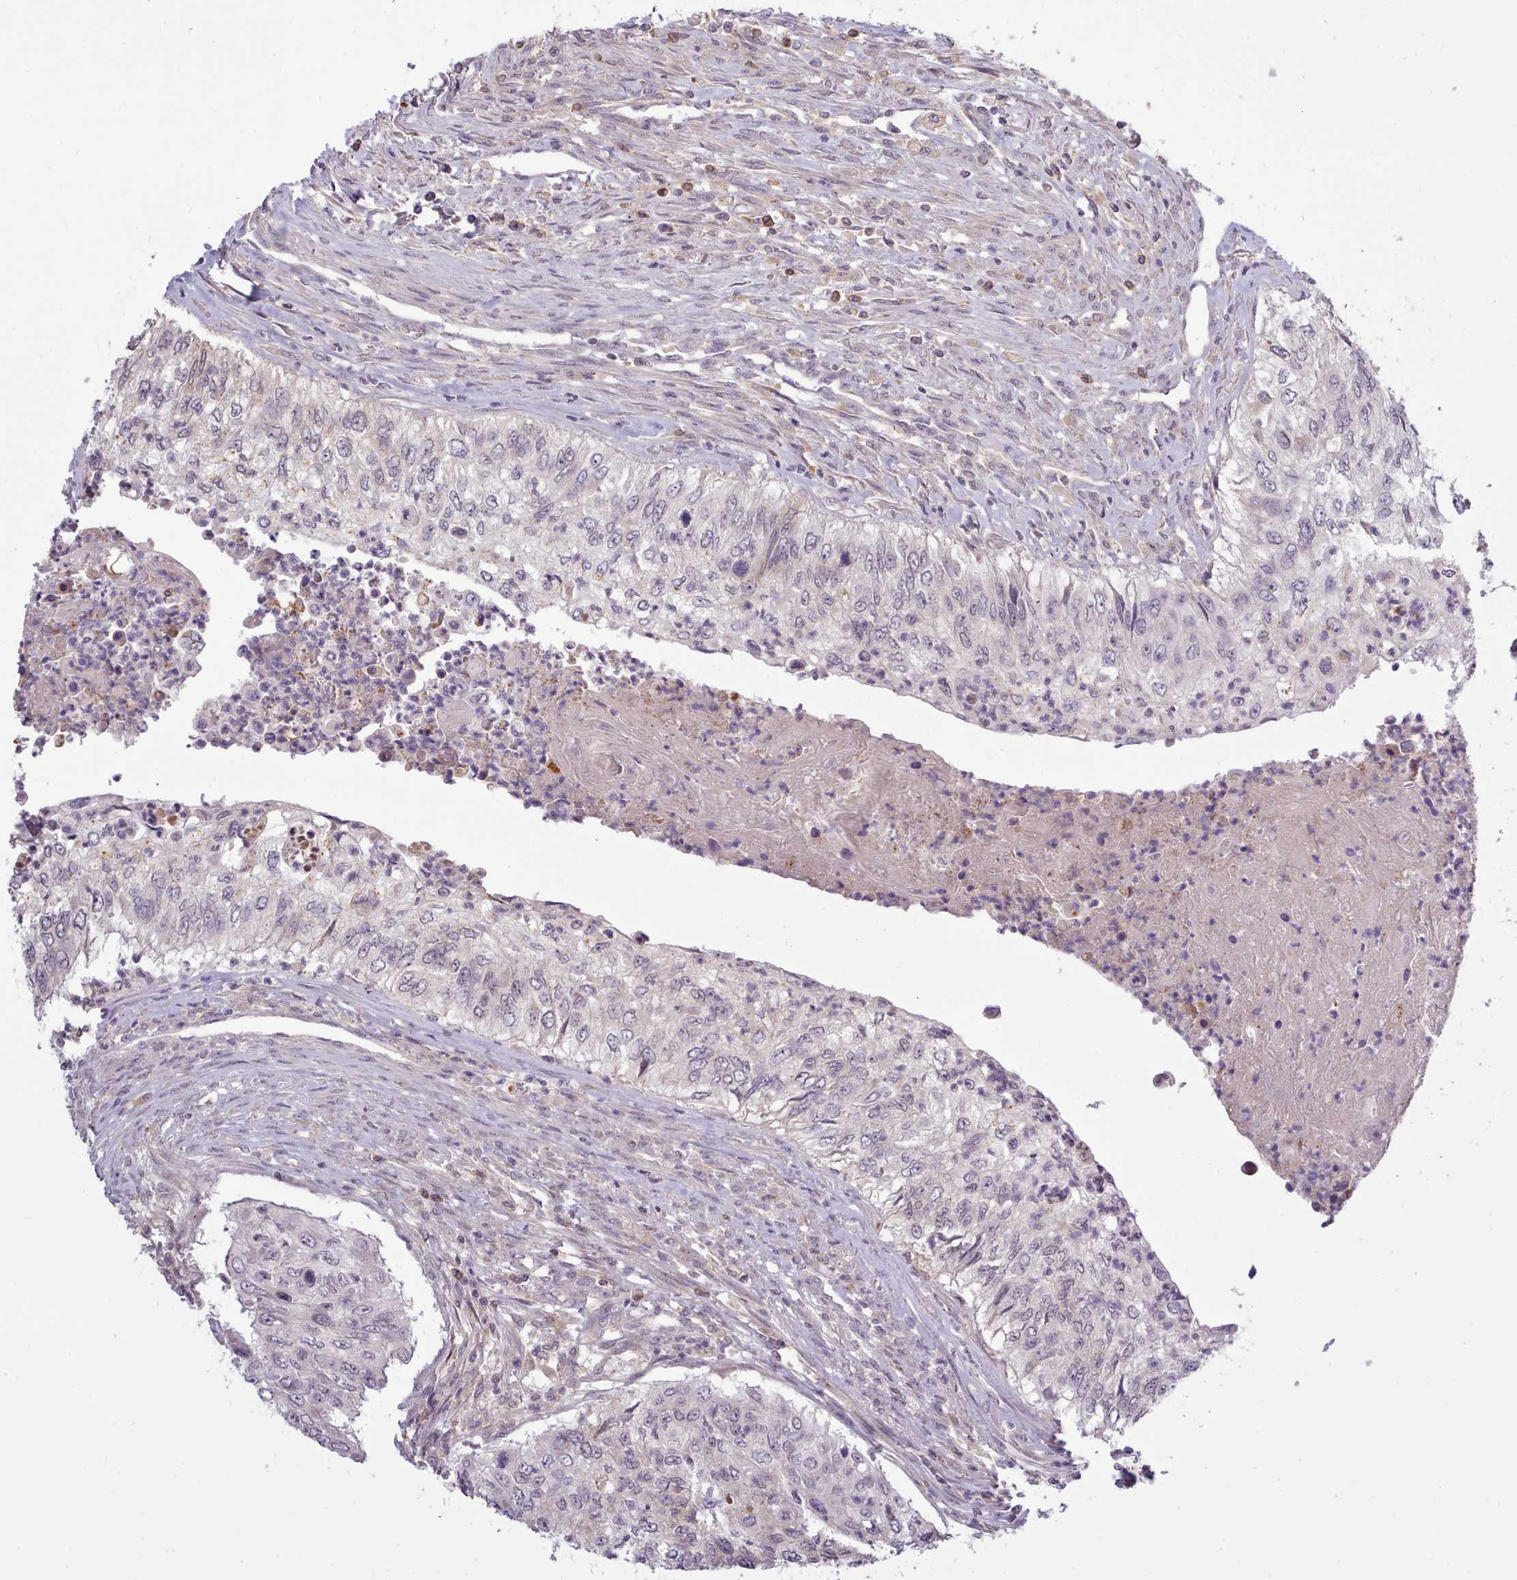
{"staining": {"intensity": "negative", "quantity": "none", "location": "none"}, "tissue": "urothelial cancer", "cell_type": "Tumor cells", "image_type": "cancer", "snomed": [{"axis": "morphology", "description": "Urothelial carcinoma, High grade"}, {"axis": "topography", "description": "Urinary bladder"}], "caption": "Immunohistochemical staining of human urothelial cancer demonstrates no significant expression in tumor cells.", "gene": "ARL17A", "patient": {"sex": "female", "age": 60}}